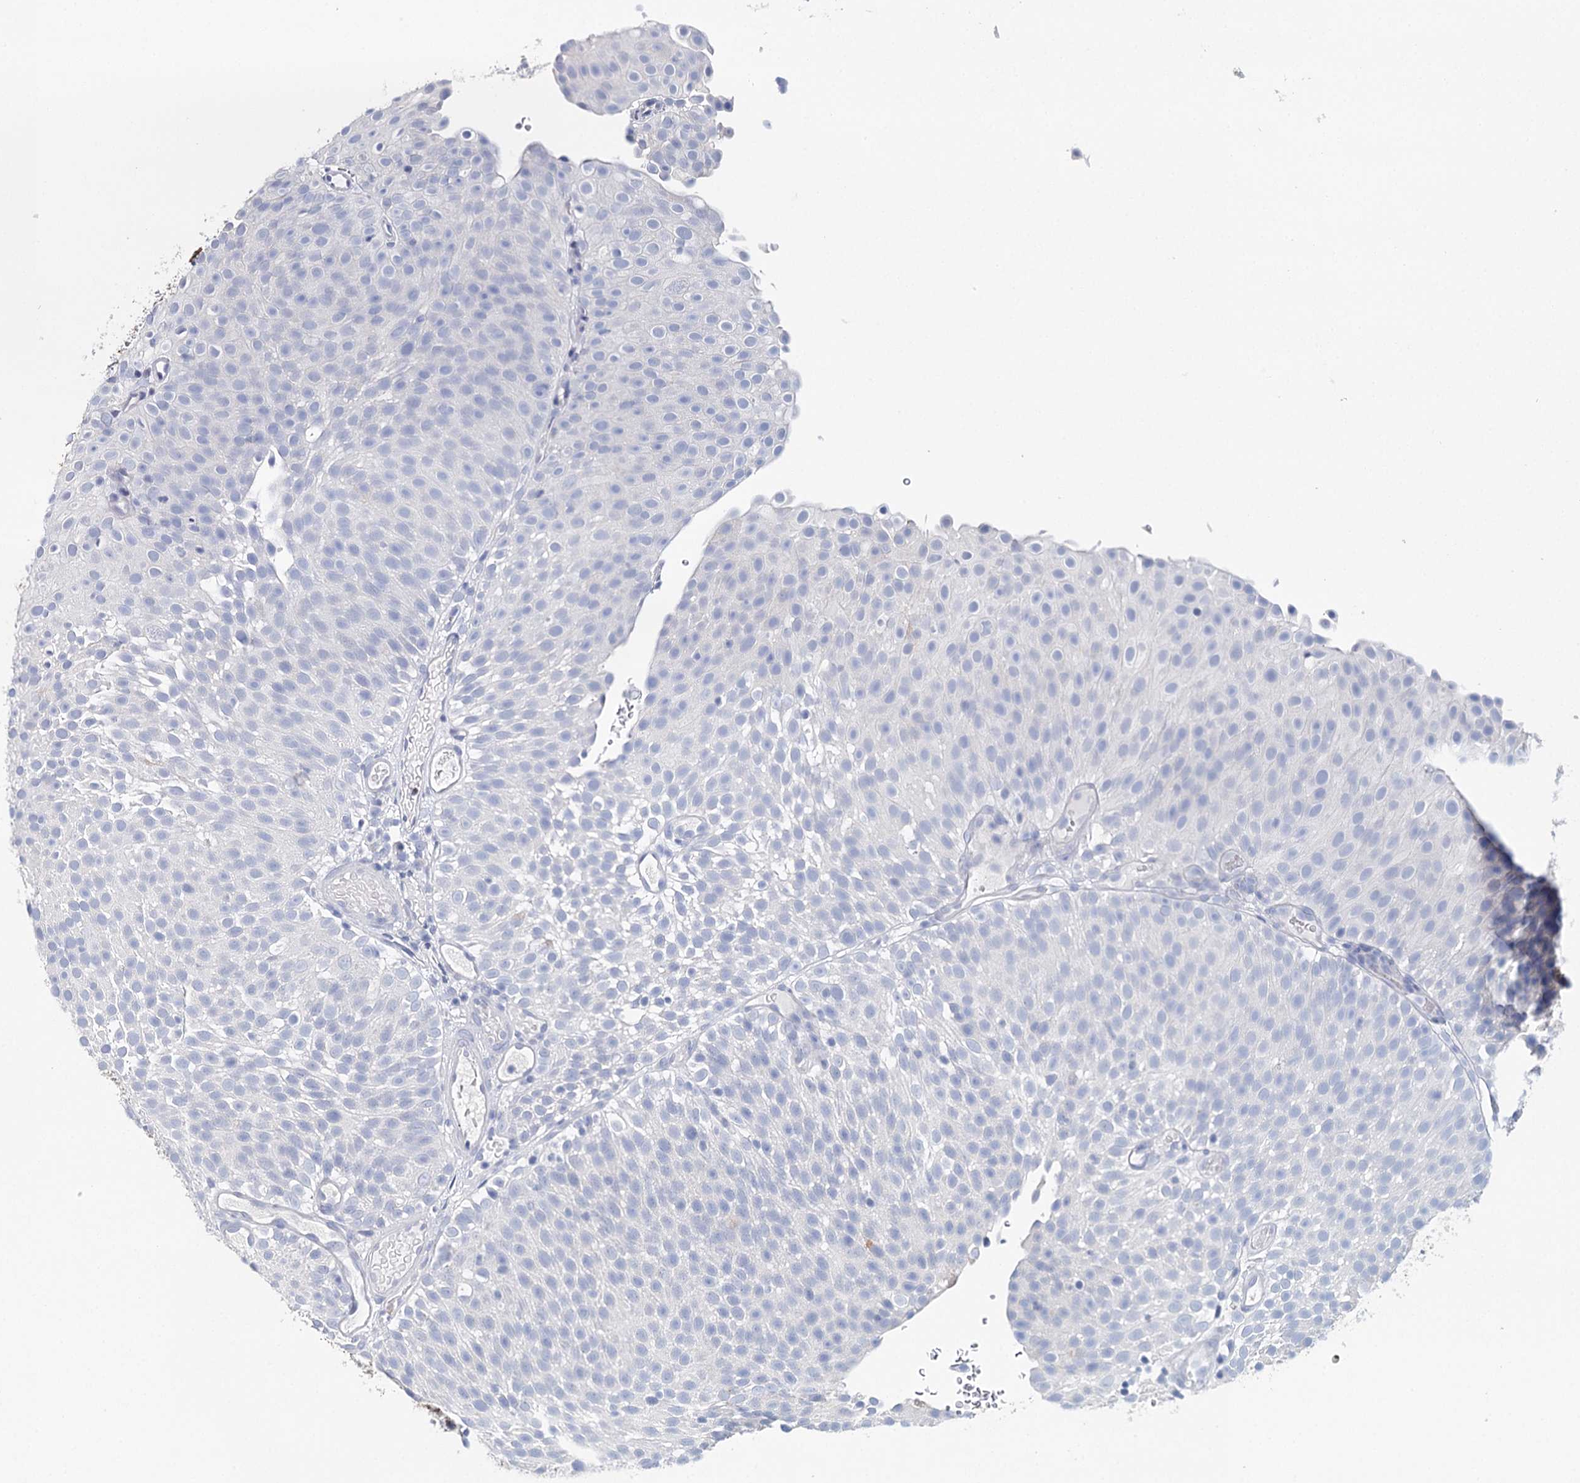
{"staining": {"intensity": "negative", "quantity": "none", "location": "none"}, "tissue": "urothelial cancer", "cell_type": "Tumor cells", "image_type": "cancer", "snomed": [{"axis": "morphology", "description": "Urothelial carcinoma, Low grade"}, {"axis": "topography", "description": "Urinary bladder"}], "caption": "DAB immunohistochemical staining of urothelial cancer reveals no significant positivity in tumor cells.", "gene": "CEACAM8", "patient": {"sex": "male", "age": 78}}